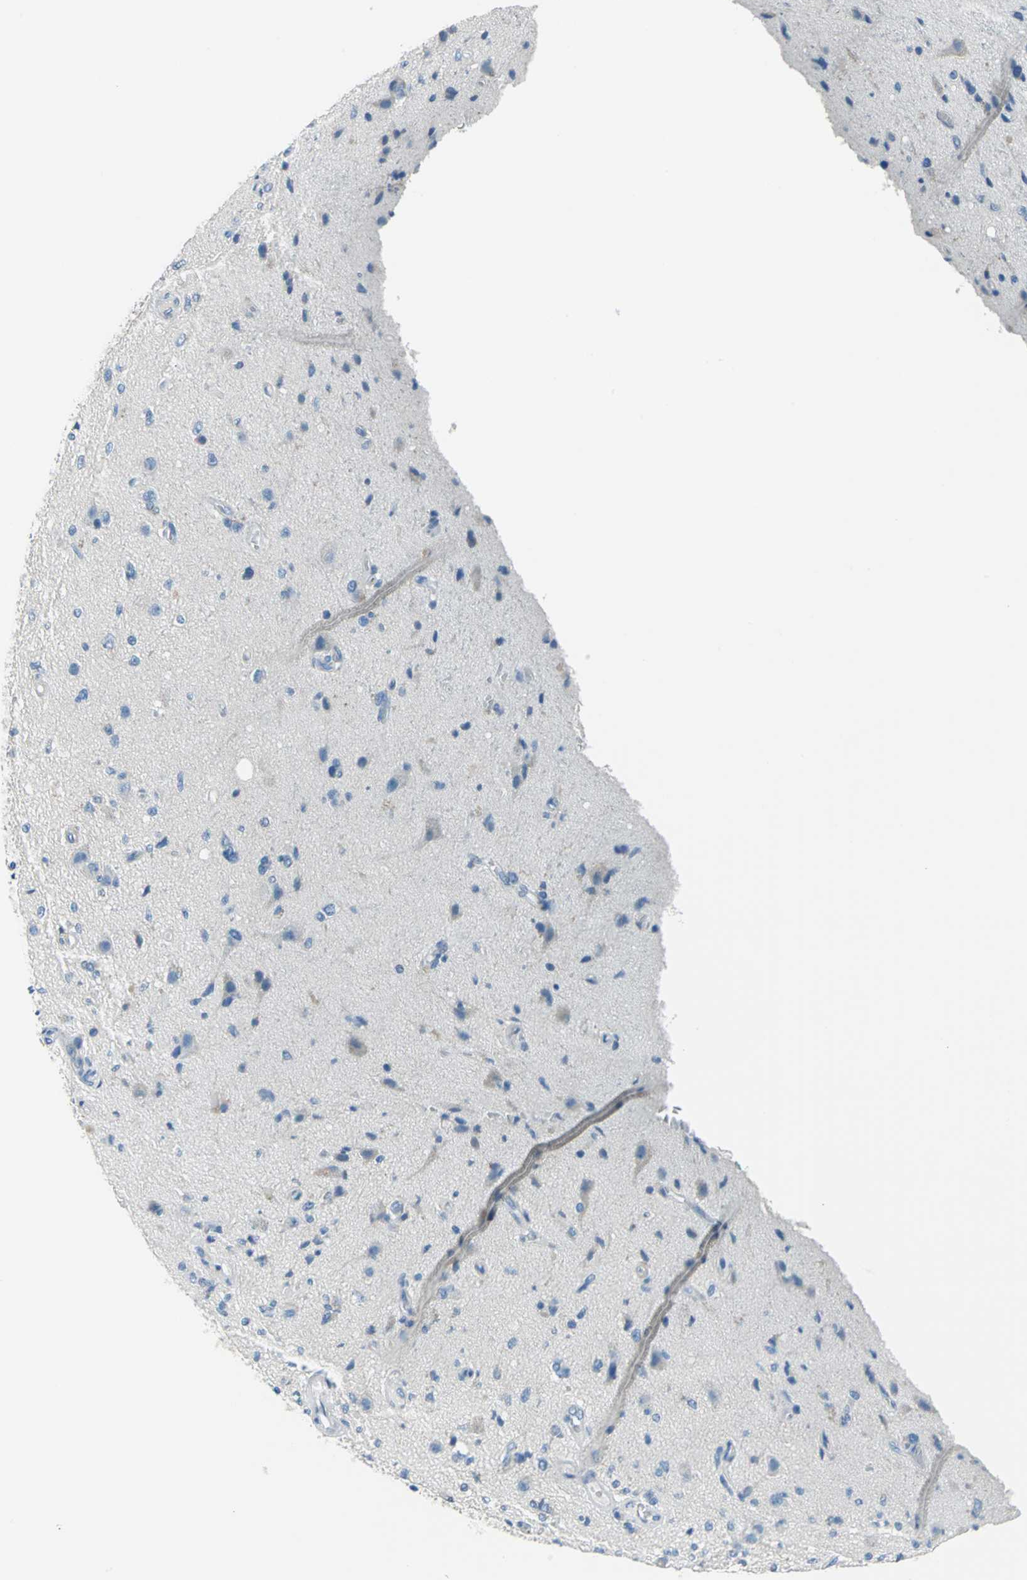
{"staining": {"intensity": "weak", "quantity": "<25%", "location": "cytoplasmic/membranous"}, "tissue": "glioma", "cell_type": "Tumor cells", "image_type": "cancer", "snomed": [{"axis": "morphology", "description": "Normal tissue, NOS"}, {"axis": "morphology", "description": "Glioma, malignant, High grade"}, {"axis": "topography", "description": "Cerebral cortex"}], "caption": "Histopathology image shows no protein expression in tumor cells of glioma tissue.", "gene": "MUC4", "patient": {"sex": "male", "age": 77}}